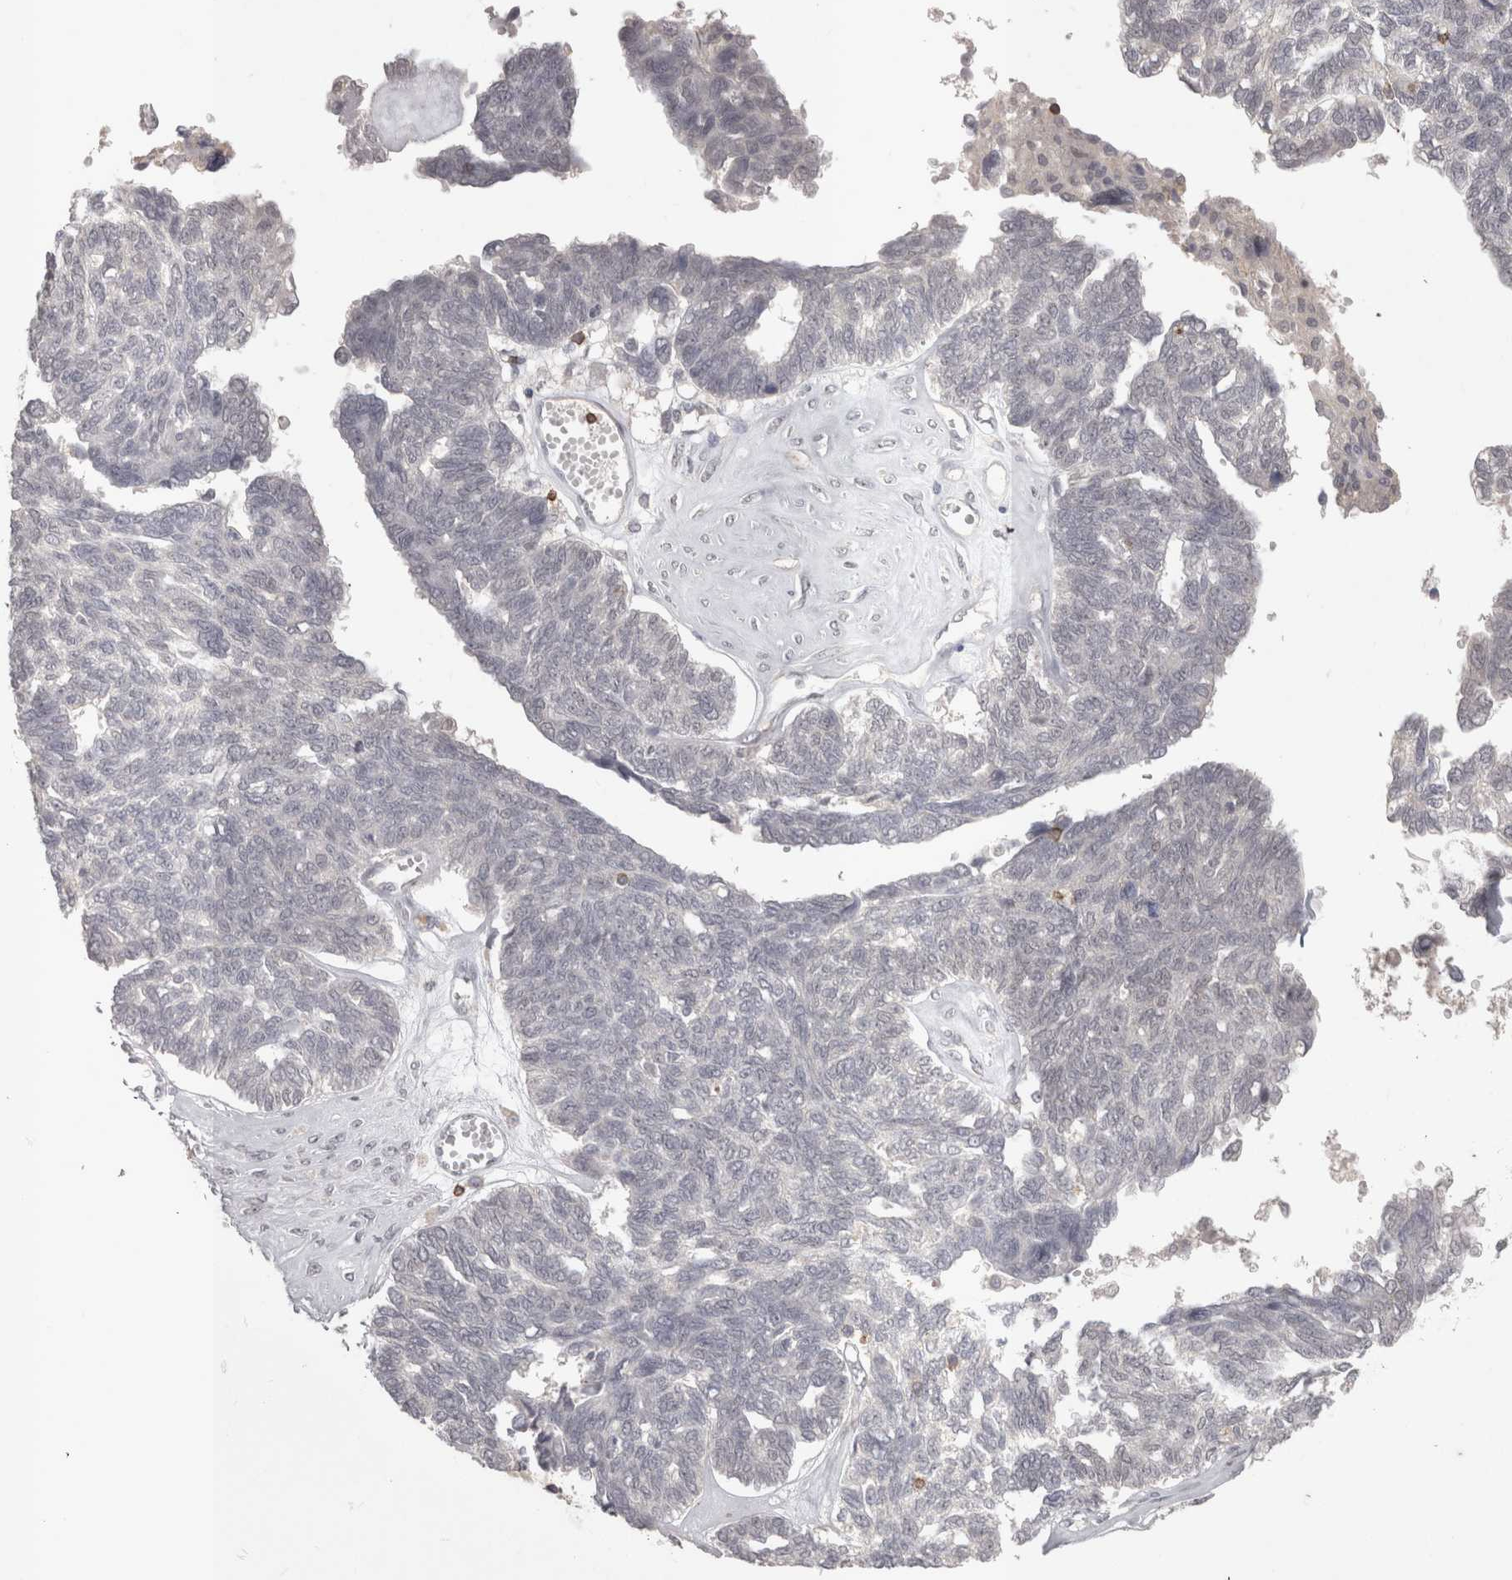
{"staining": {"intensity": "negative", "quantity": "none", "location": "none"}, "tissue": "ovarian cancer", "cell_type": "Tumor cells", "image_type": "cancer", "snomed": [{"axis": "morphology", "description": "Cystadenocarcinoma, serous, NOS"}, {"axis": "topography", "description": "Ovary"}], "caption": "An immunohistochemistry (IHC) micrograph of ovarian serous cystadenocarcinoma is shown. There is no staining in tumor cells of ovarian serous cystadenocarcinoma.", "gene": "SKAP1", "patient": {"sex": "female", "age": 79}}